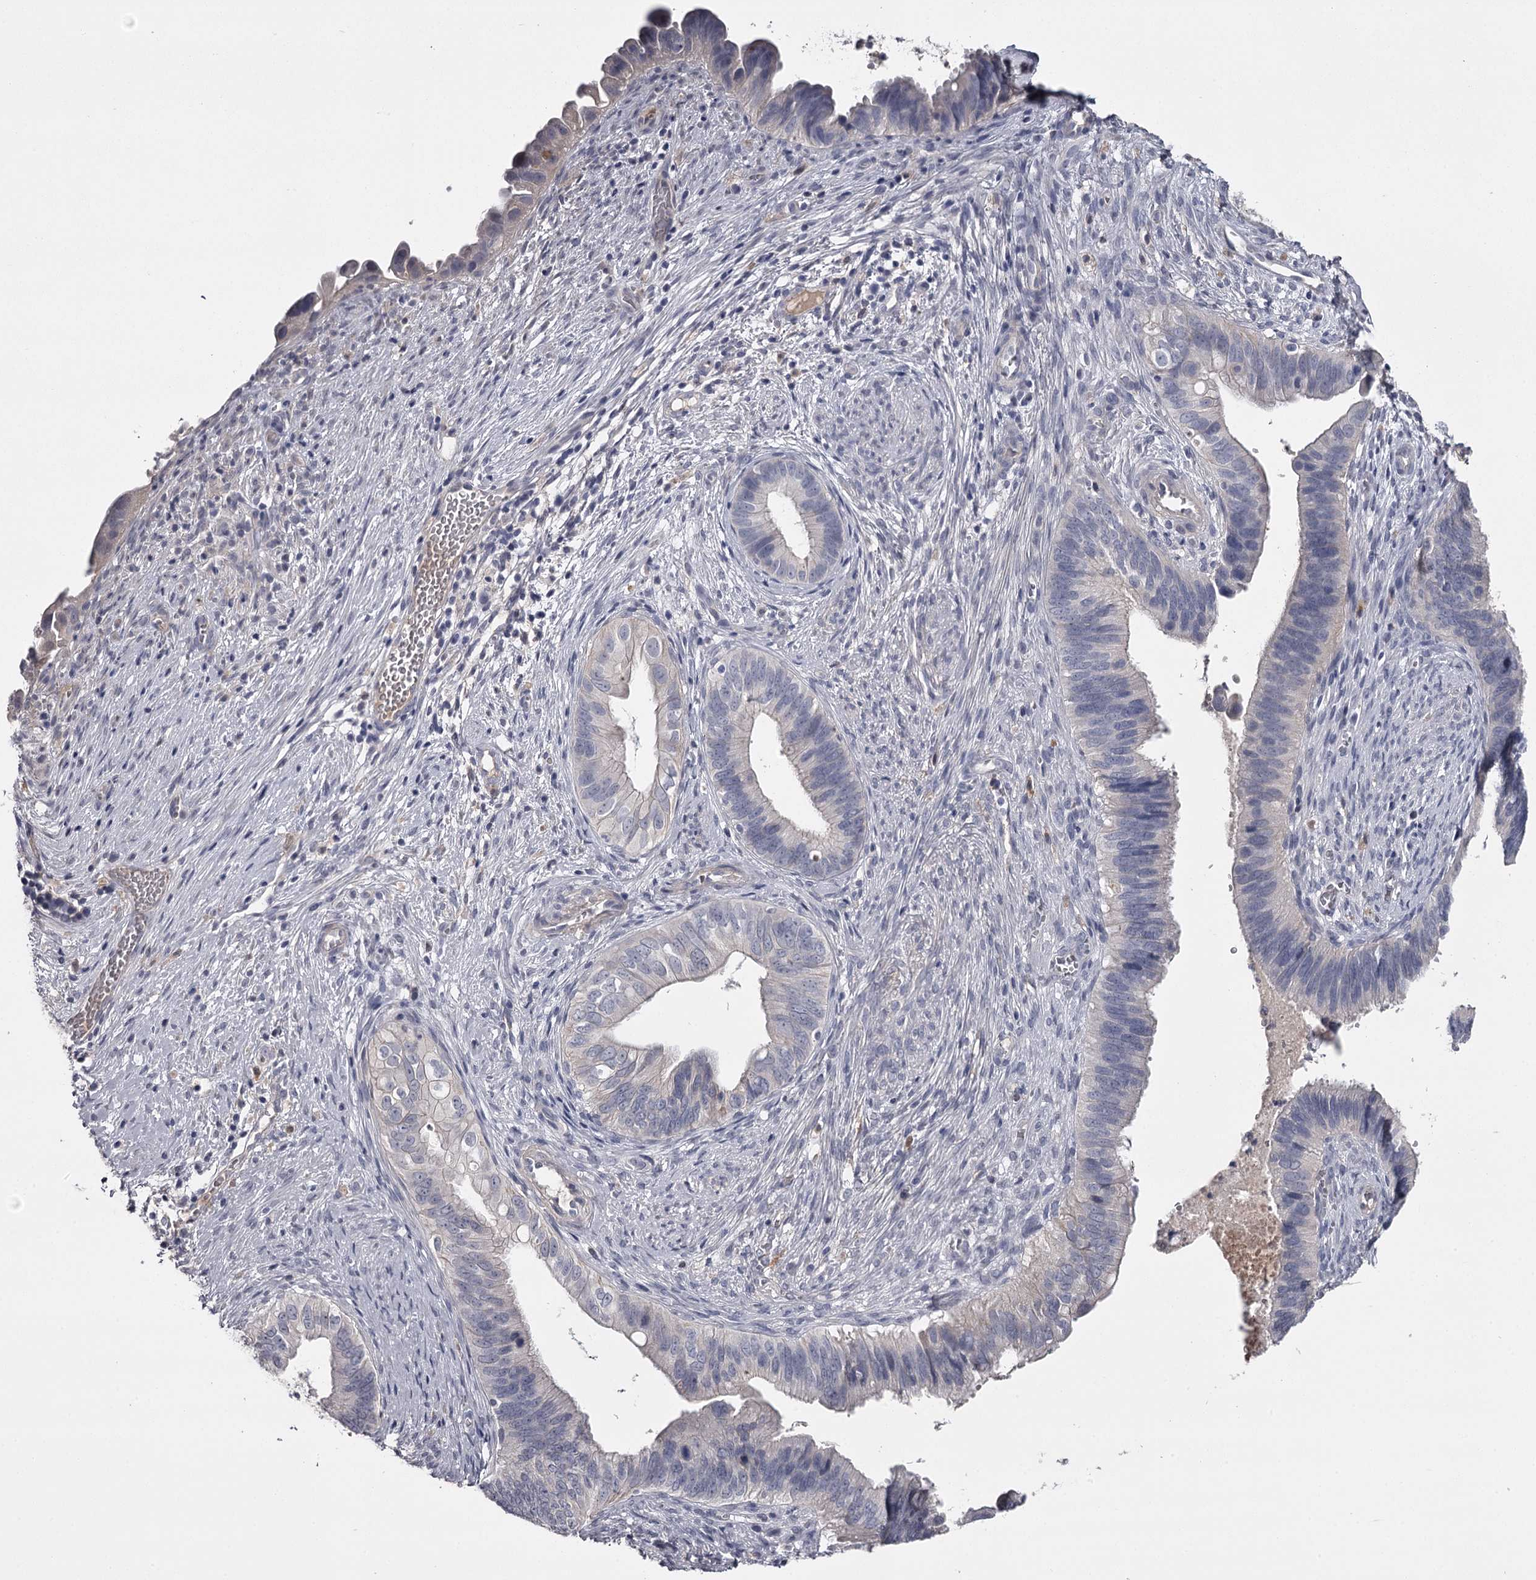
{"staining": {"intensity": "negative", "quantity": "none", "location": "none"}, "tissue": "cervical cancer", "cell_type": "Tumor cells", "image_type": "cancer", "snomed": [{"axis": "morphology", "description": "Adenocarcinoma, NOS"}, {"axis": "topography", "description": "Cervix"}], "caption": "This is an immunohistochemistry (IHC) image of human adenocarcinoma (cervical). There is no expression in tumor cells.", "gene": "FDXACB1", "patient": {"sex": "female", "age": 42}}